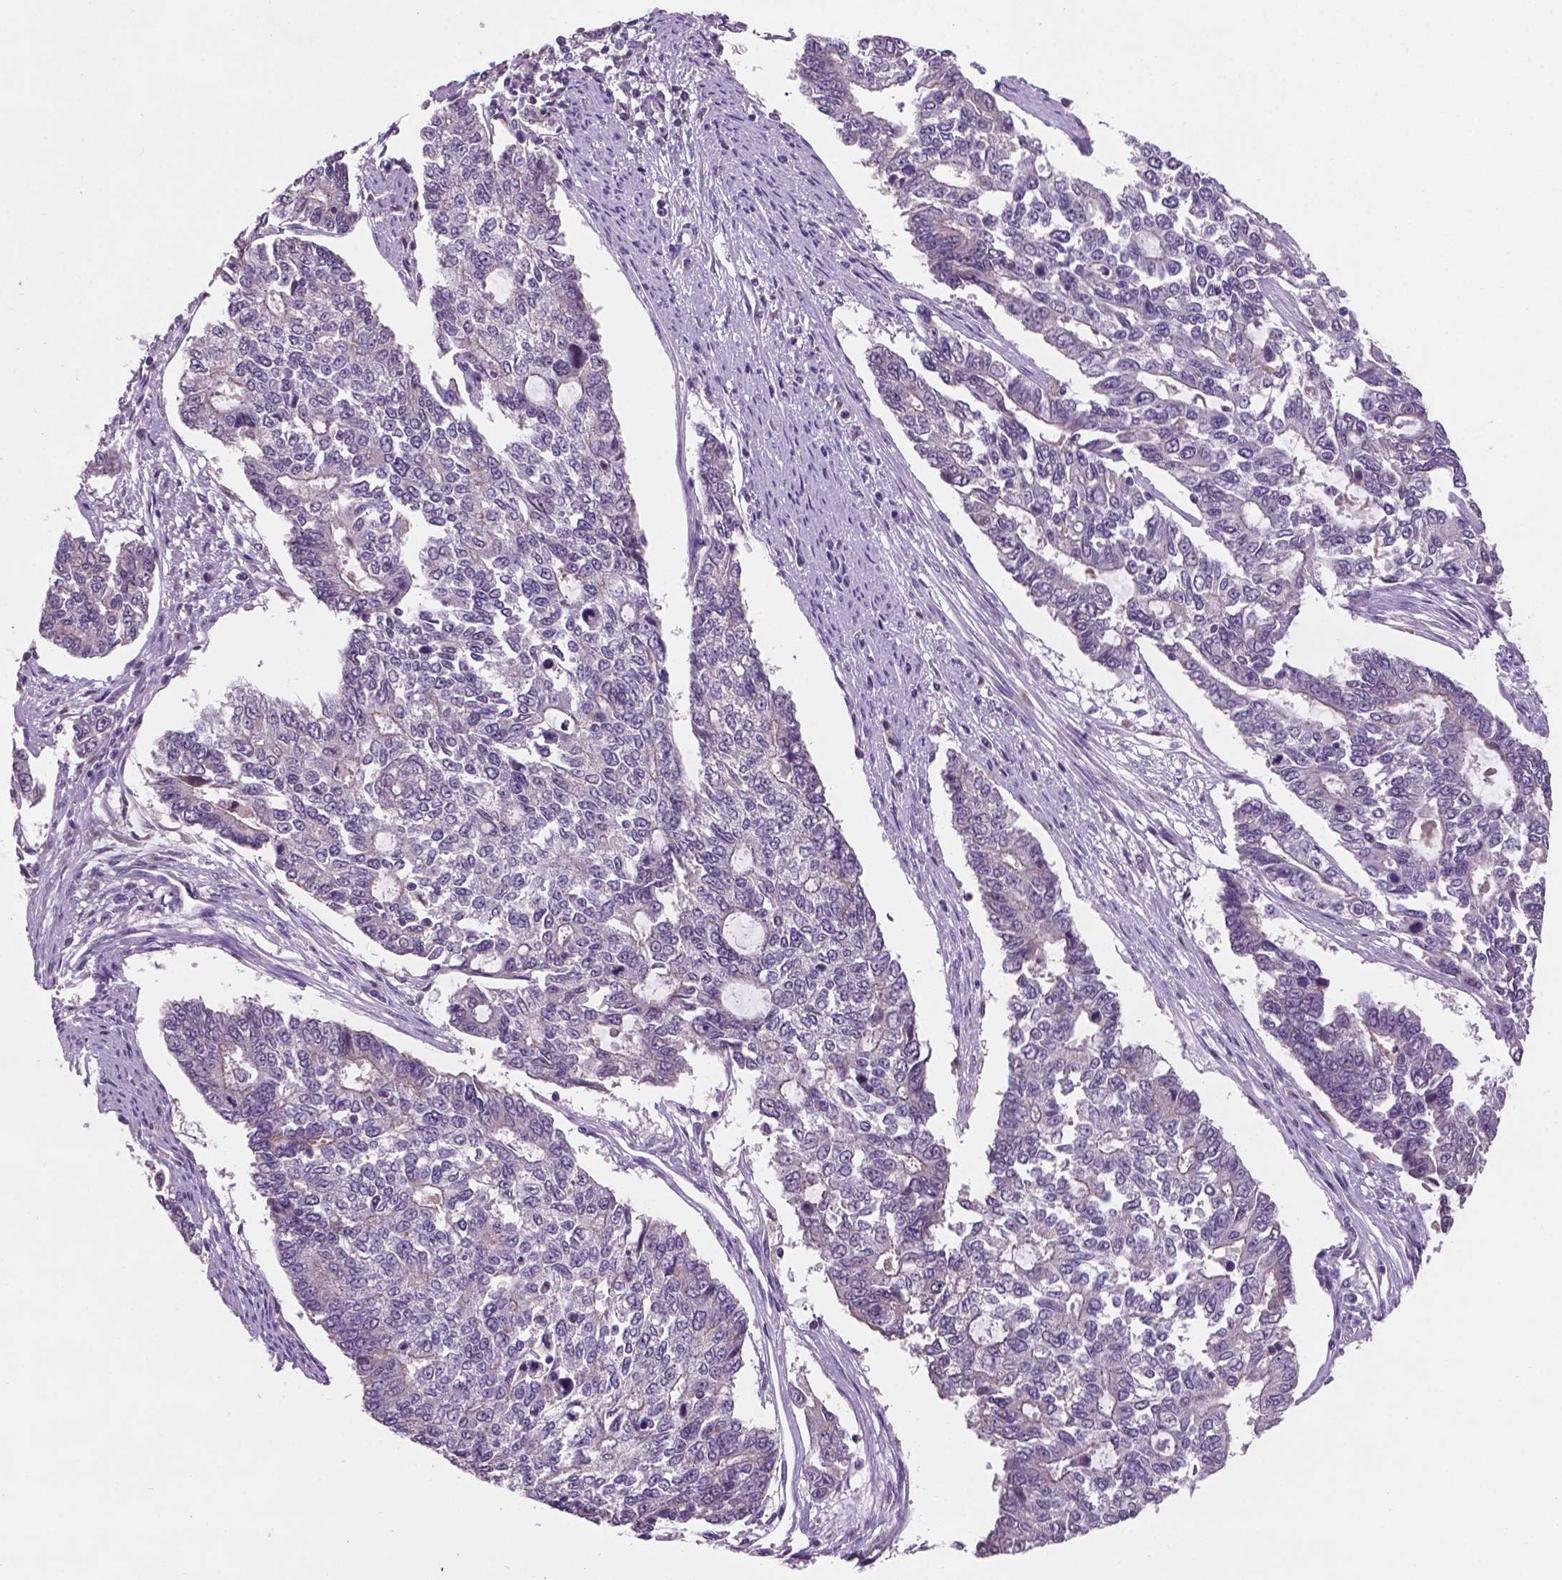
{"staining": {"intensity": "negative", "quantity": "none", "location": "none"}, "tissue": "endometrial cancer", "cell_type": "Tumor cells", "image_type": "cancer", "snomed": [{"axis": "morphology", "description": "Adenocarcinoma, NOS"}, {"axis": "topography", "description": "Uterus"}], "caption": "High power microscopy image of an immunohistochemistry image of endometrial adenocarcinoma, revealing no significant expression in tumor cells. (Brightfield microscopy of DAB (3,3'-diaminobenzidine) immunohistochemistry at high magnification).", "gene": "GXYLT2", "patient": {"sex": "female", "age": 59}}